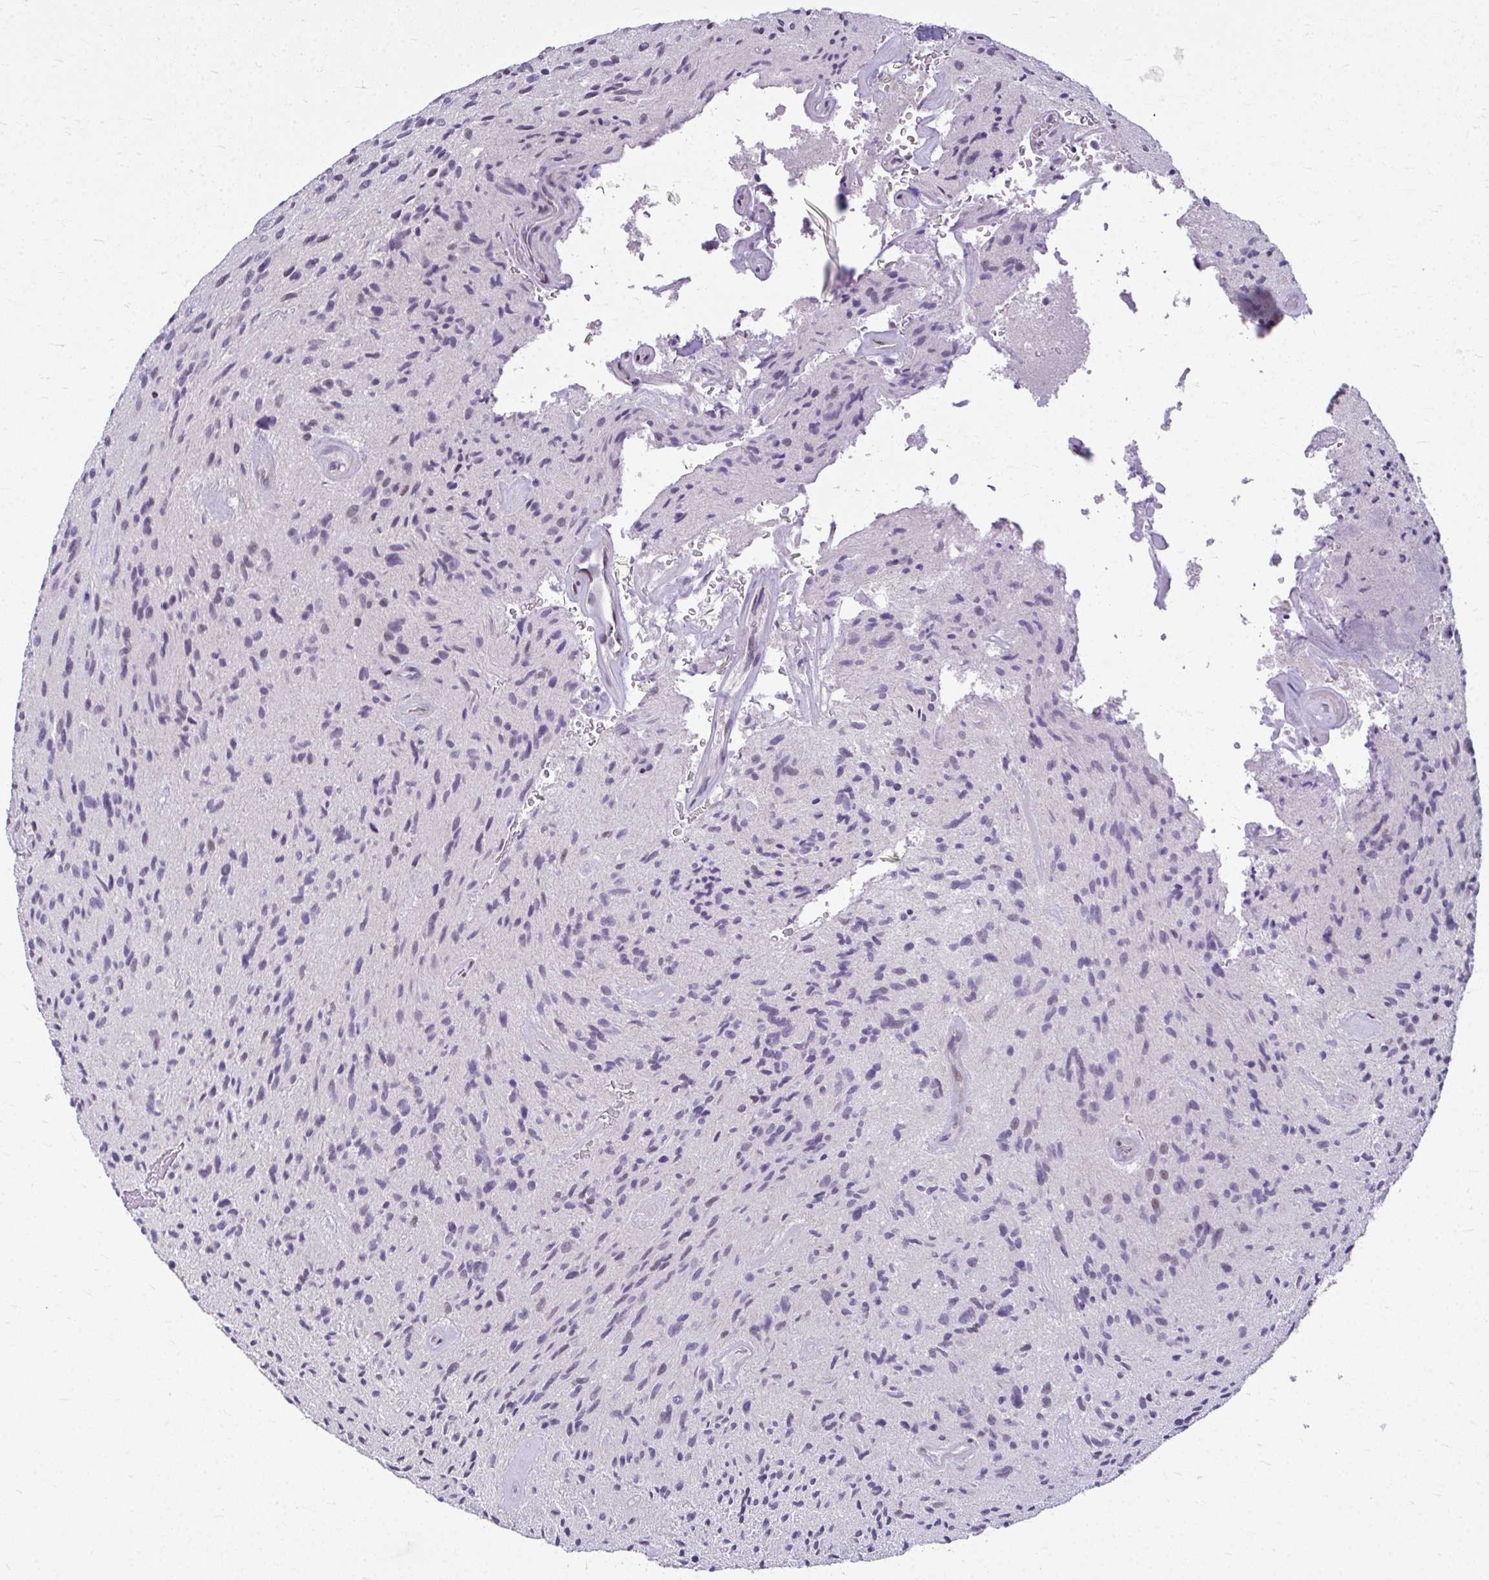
{"staining": {"intensity": "negative", "quantity": "none", "location": "none"}, "tissue": "glioma", "cell_type": "Tumor cells", "image_type": "cancer", "snomed": [{"axis": "morphology", "description": "Glioma, malignant, High grade"}, {"axis": "topography", "description": "Brain"}], "caption": "IHC image of human malignant glioma (high-grade) stained for a protein (brown), which exhibits no expression in tumor cells.", "gene": "ODF1", "patient": {"sex": "male", "age": 54}}